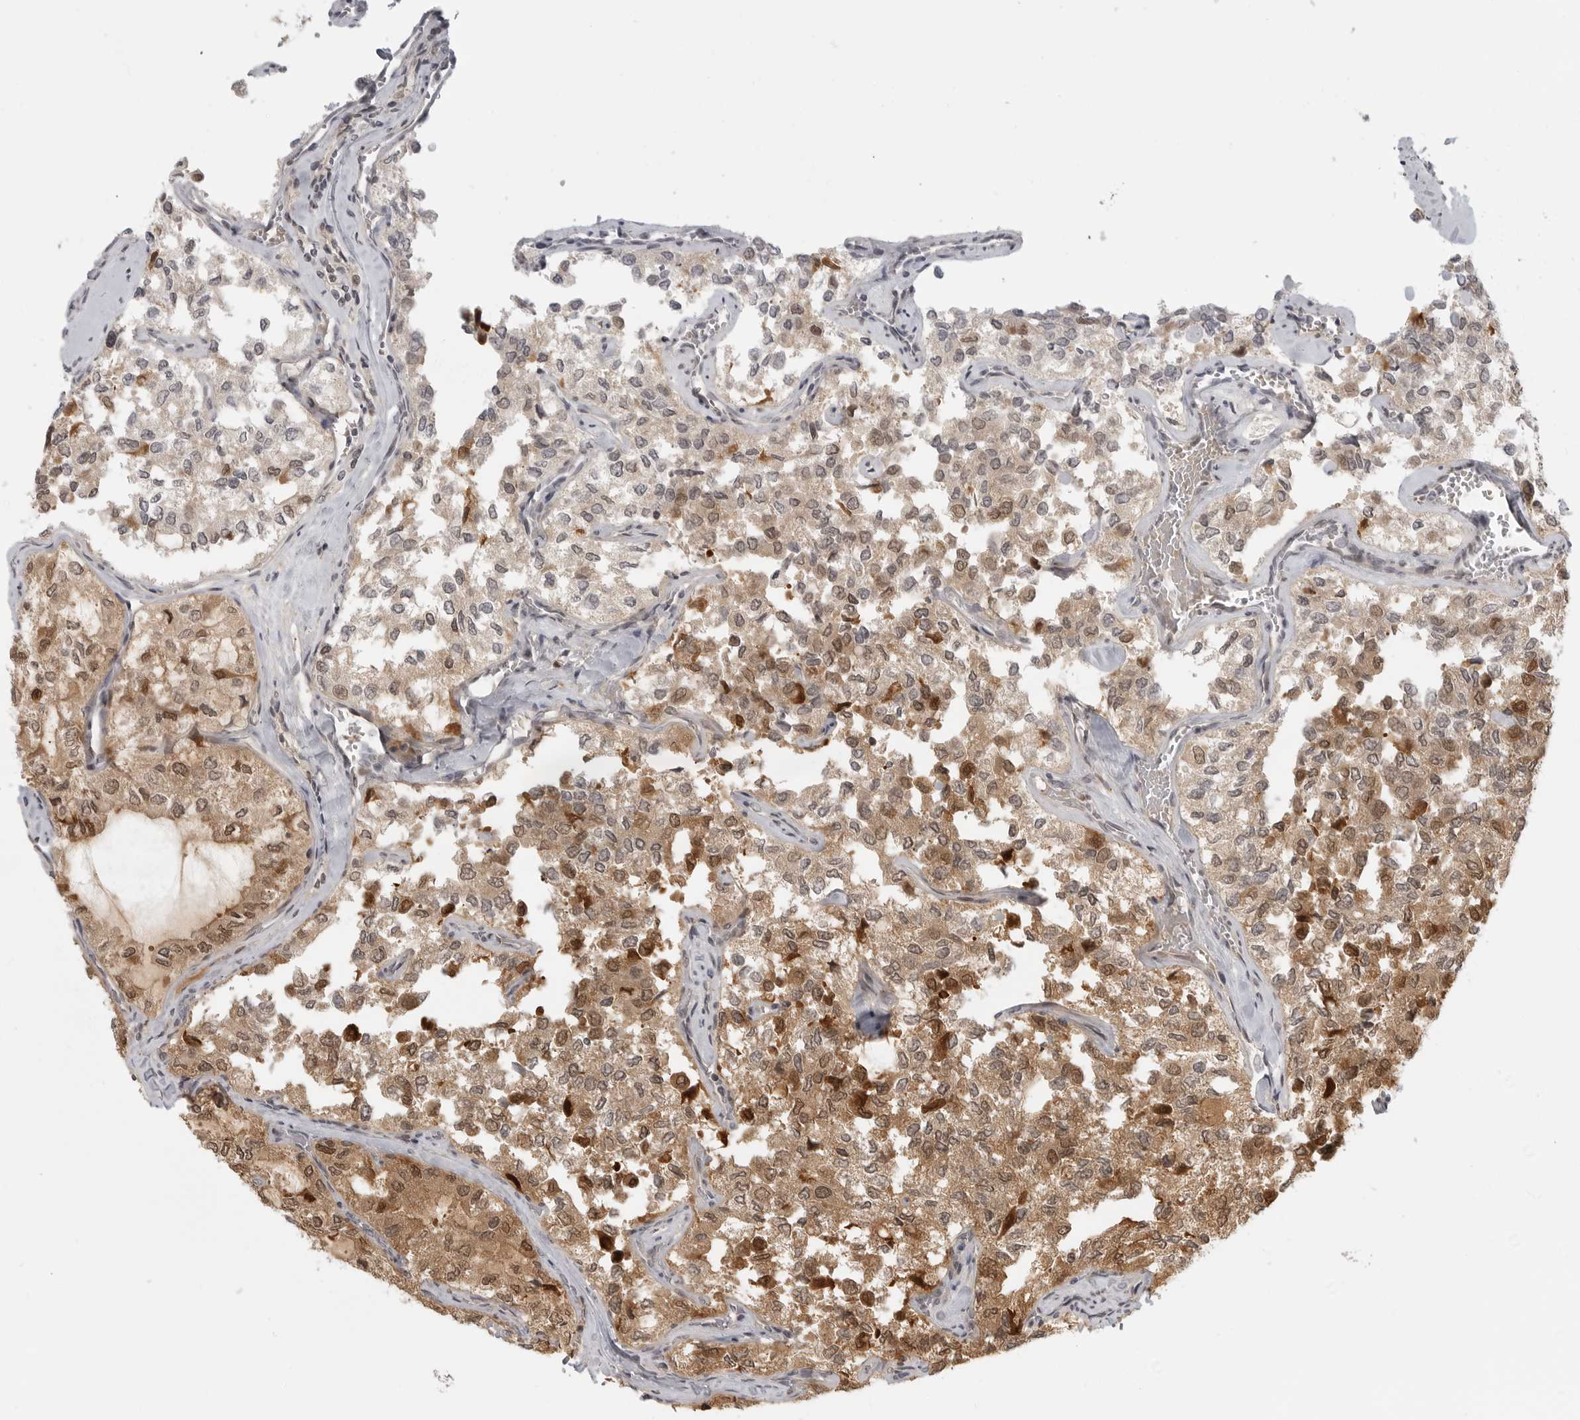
{"staining": {"intensity": "moderate", "quantity": ">75%", "location": "cytoplasmic/membranous,nuclear"}, "tissue": "thyroid cancer", "cell_type": "Tumor cells", "image_type": "cancer", "snomed": [{"axis": "morphology", "description": "Follicular adenoma carcinoma, NOS"}, {"axis": "topography", "description": "Thyroid gland"}], "caption": "Immunohistochemical staining of follicular adenoma carcinoma (thyroid) demonstrates medium levels of moderate cytoplasmic/membranous and nuclear staining in approximately >75% of tumor cells.", "gene": "CTIF", "patient": {"sex": "male", "age": 75}}